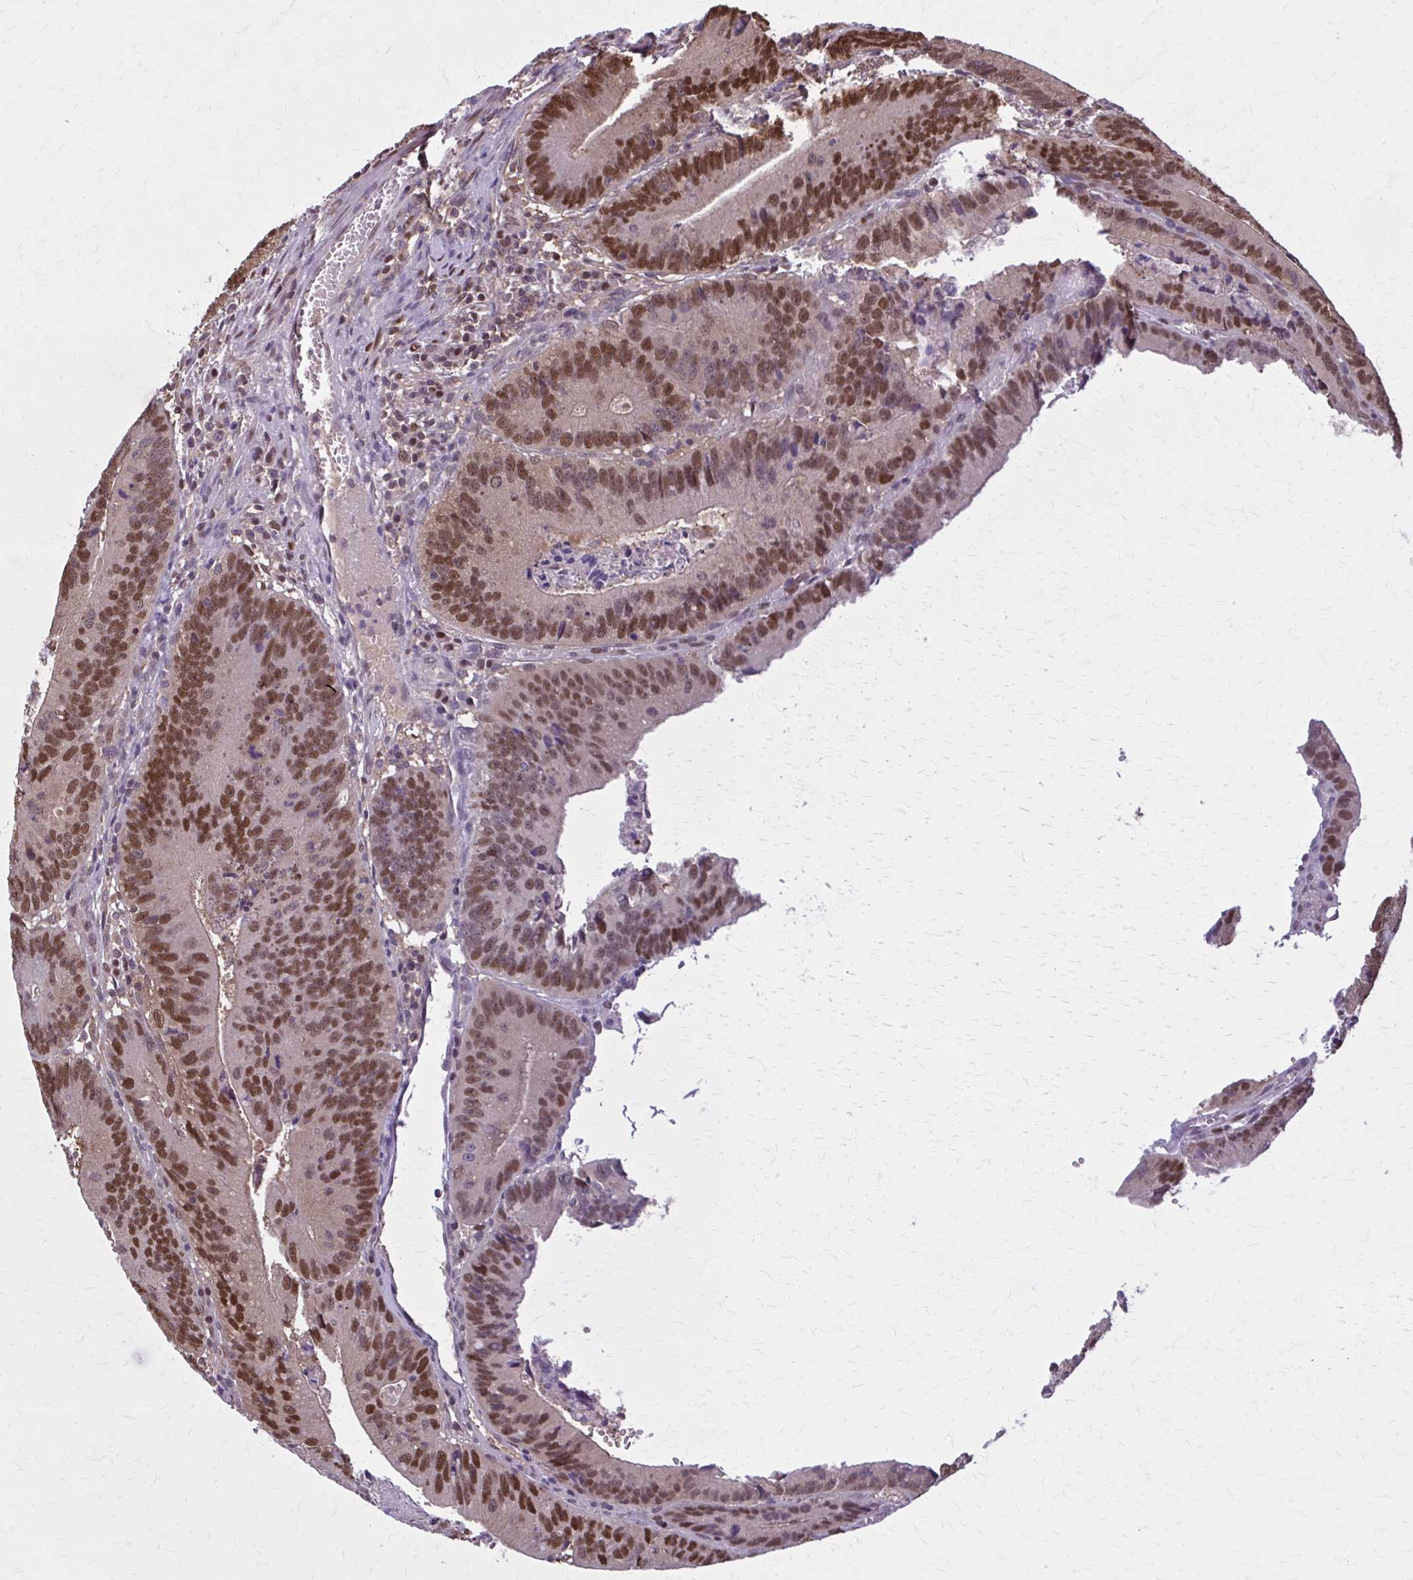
{"staining": {"intensity": "moderate", "quantity": ">75%", "location": "cytoplasmic/membranous,nuclear"}, "tissue": "colorectal cancer", "cell_type": "Tumor cells", "image_type": "cancer", "snomed": [{"axis": "morphology", "description": "Adenocarcinoma, NOS"}, {"axis": "topography", "description": "Rectum"}], "caption": "High-magnification brightfield microscopy of adenocarcinoma (colorectal) stained with DAB (3,3'-diaminobenzidine) (brown) and counterstained with hematoxylin (blue). tumor cells exhibit moderate cytoplasmic/membranous and nuclear positivity is present in about>75% of cells.", "gene": "MDH1", "patient": {"sex": "female", "age": 81}}